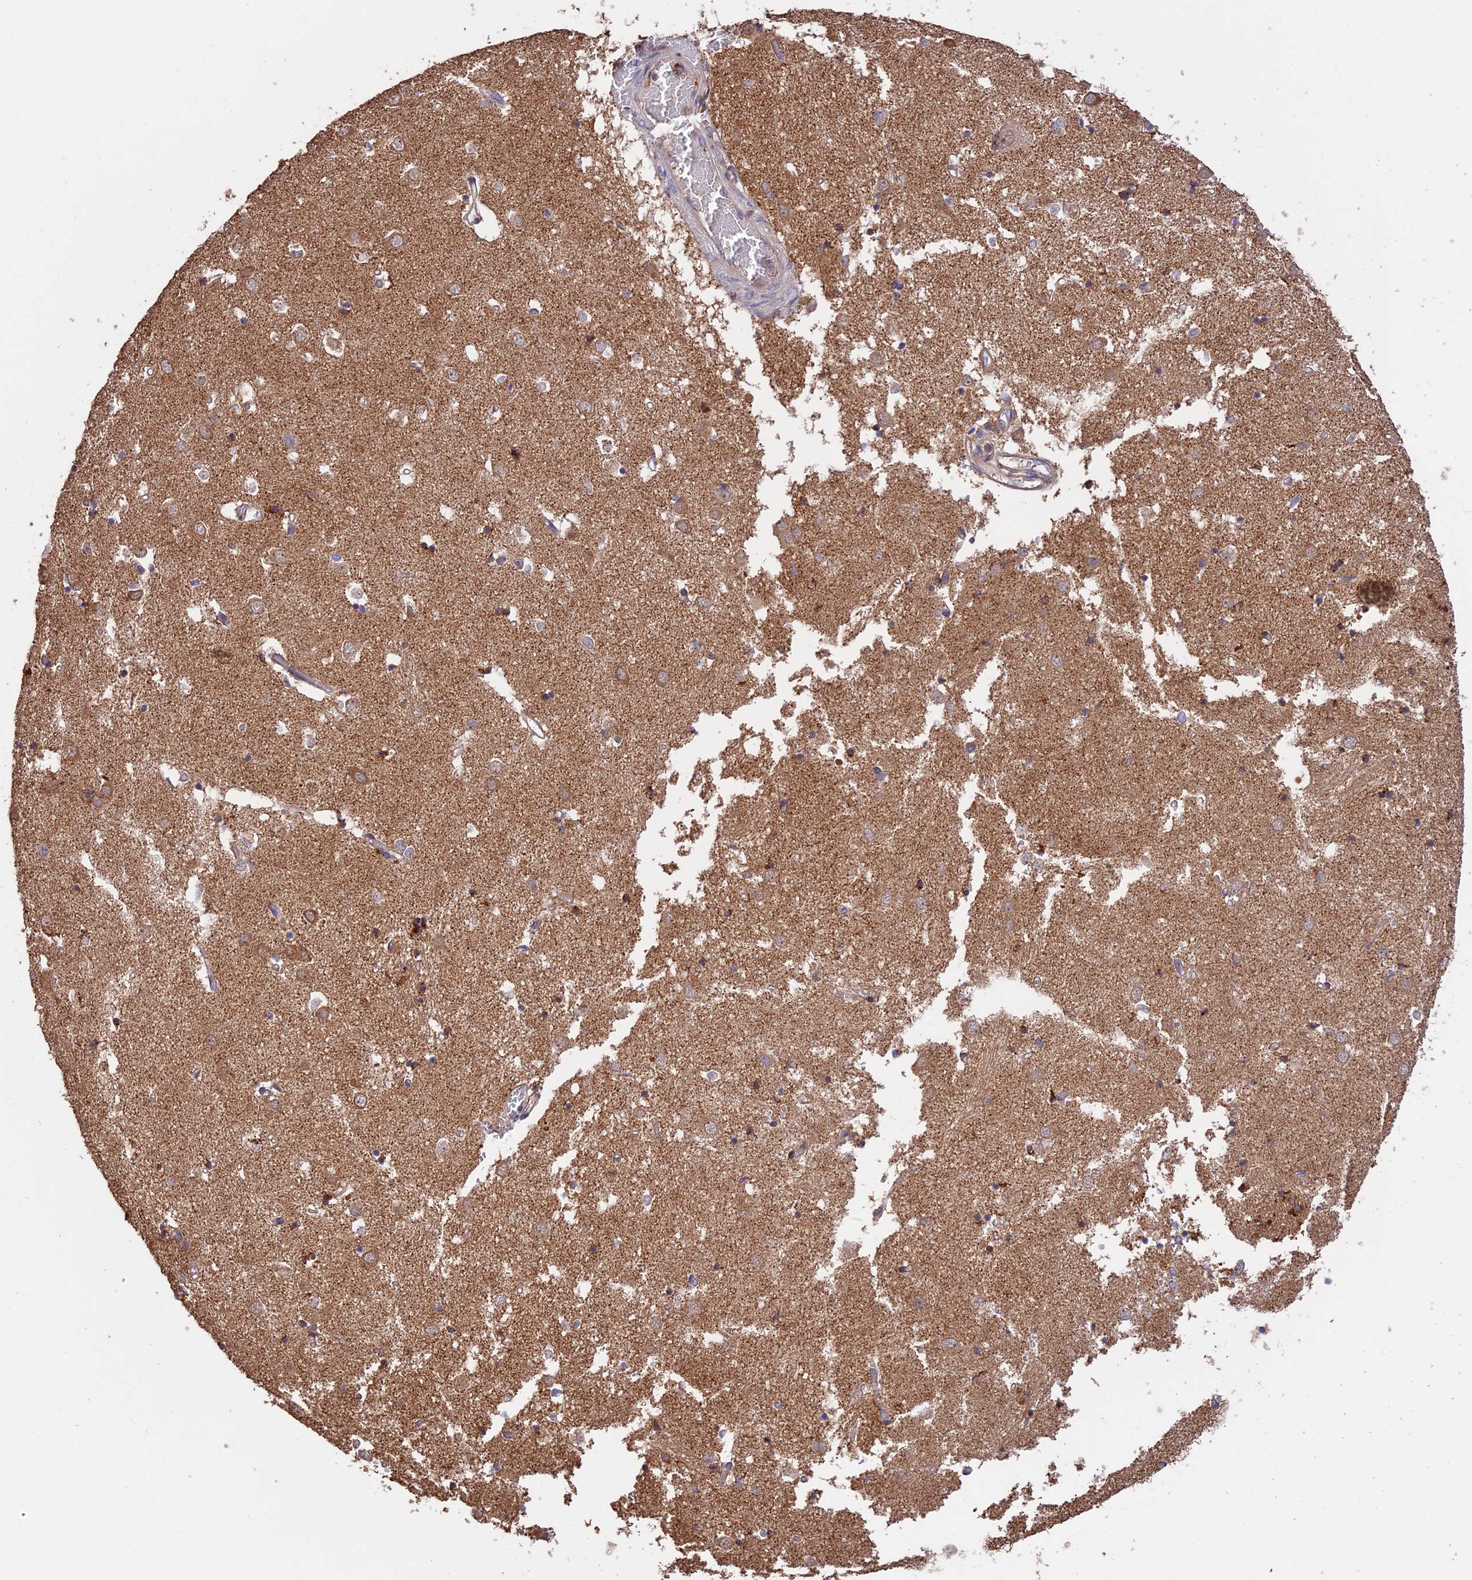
{"staining": {"intensity": "weak", "quantity": "<25%", "location": "cytoplasmic/membranous"}, "tissue": "caudate", "cell_type": "Glial cells", "image_type": "normal", "snomed": [{"axis": "morphology", "description": "Normal tissue, NOS"}, {"axis": "topography", "description": "Lateral ventricle wall"}], "caption": "A high-resolution image shows IHC staining of normal caudate, which exhibits no significant staining in glial cells. (IHC, brightfield microscopy, high magnification).", "gene": "RASAL1", "patient": {"sex": "male", "age": 70}}